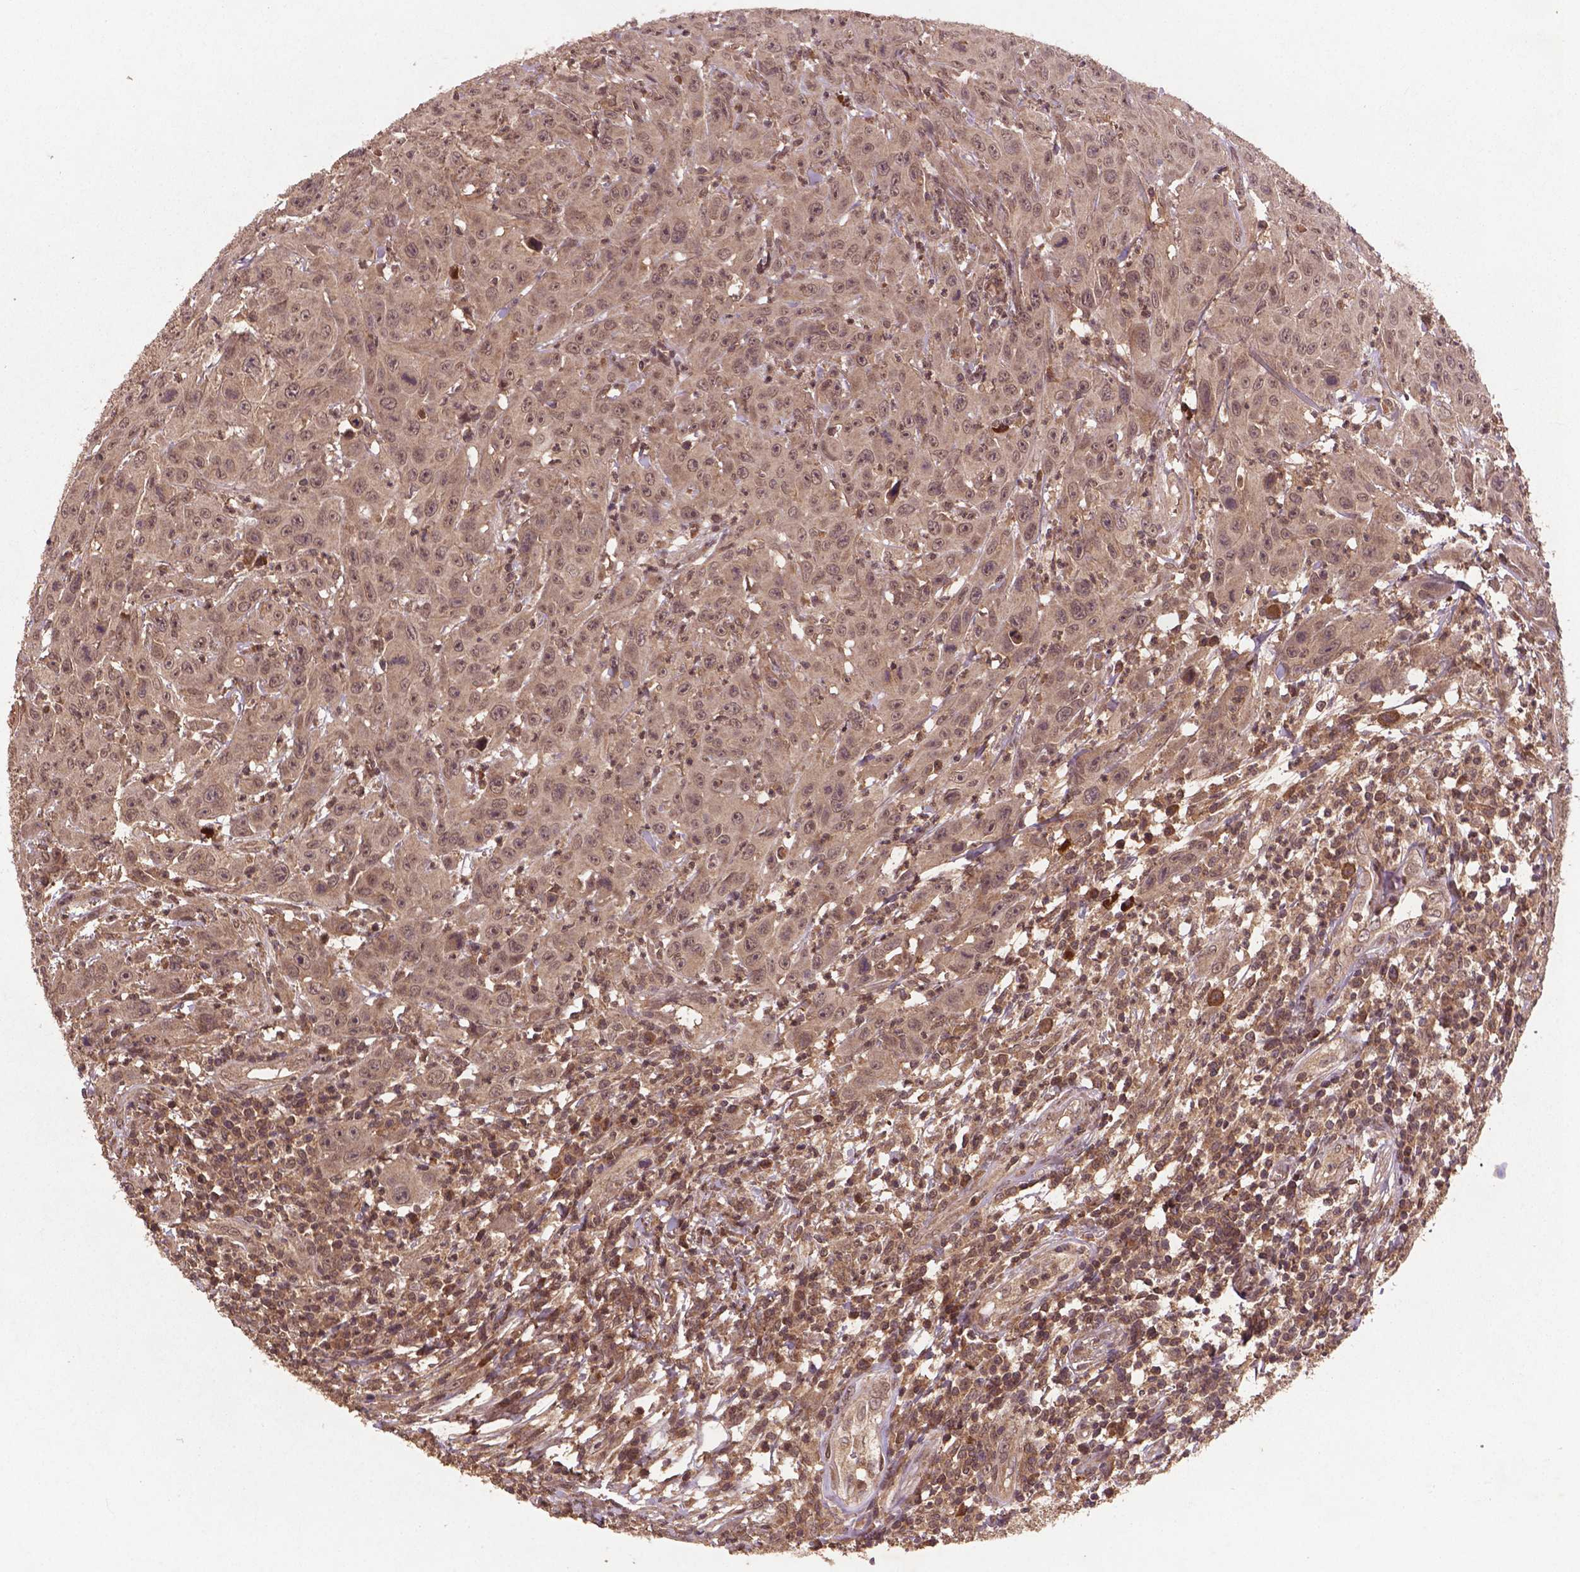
{"staining": {"intensity": "weak", "quantity": ">75%", "location": "cytoplasmic/membranous,nuclear"}, "tissue": "head and neck cancer", "cell_type": "Tumor cells", "image_type": "cancer", "snomed": [{"axis": "morphology", "description": "Squamous cell carcinoma, NOS"}, {"axis": "topography", "description": "Skin"}, {"axis": "topography", "description": "Head-Neck"}], "caption": "A brown stain labels weak cytoplasmic/membranous and nuclear staining of a protein in squamous cell carcinoma (head and neck) tumor cells.", "gene": "NIPAL2", "patient": {"sex": "male", "age": 80}}